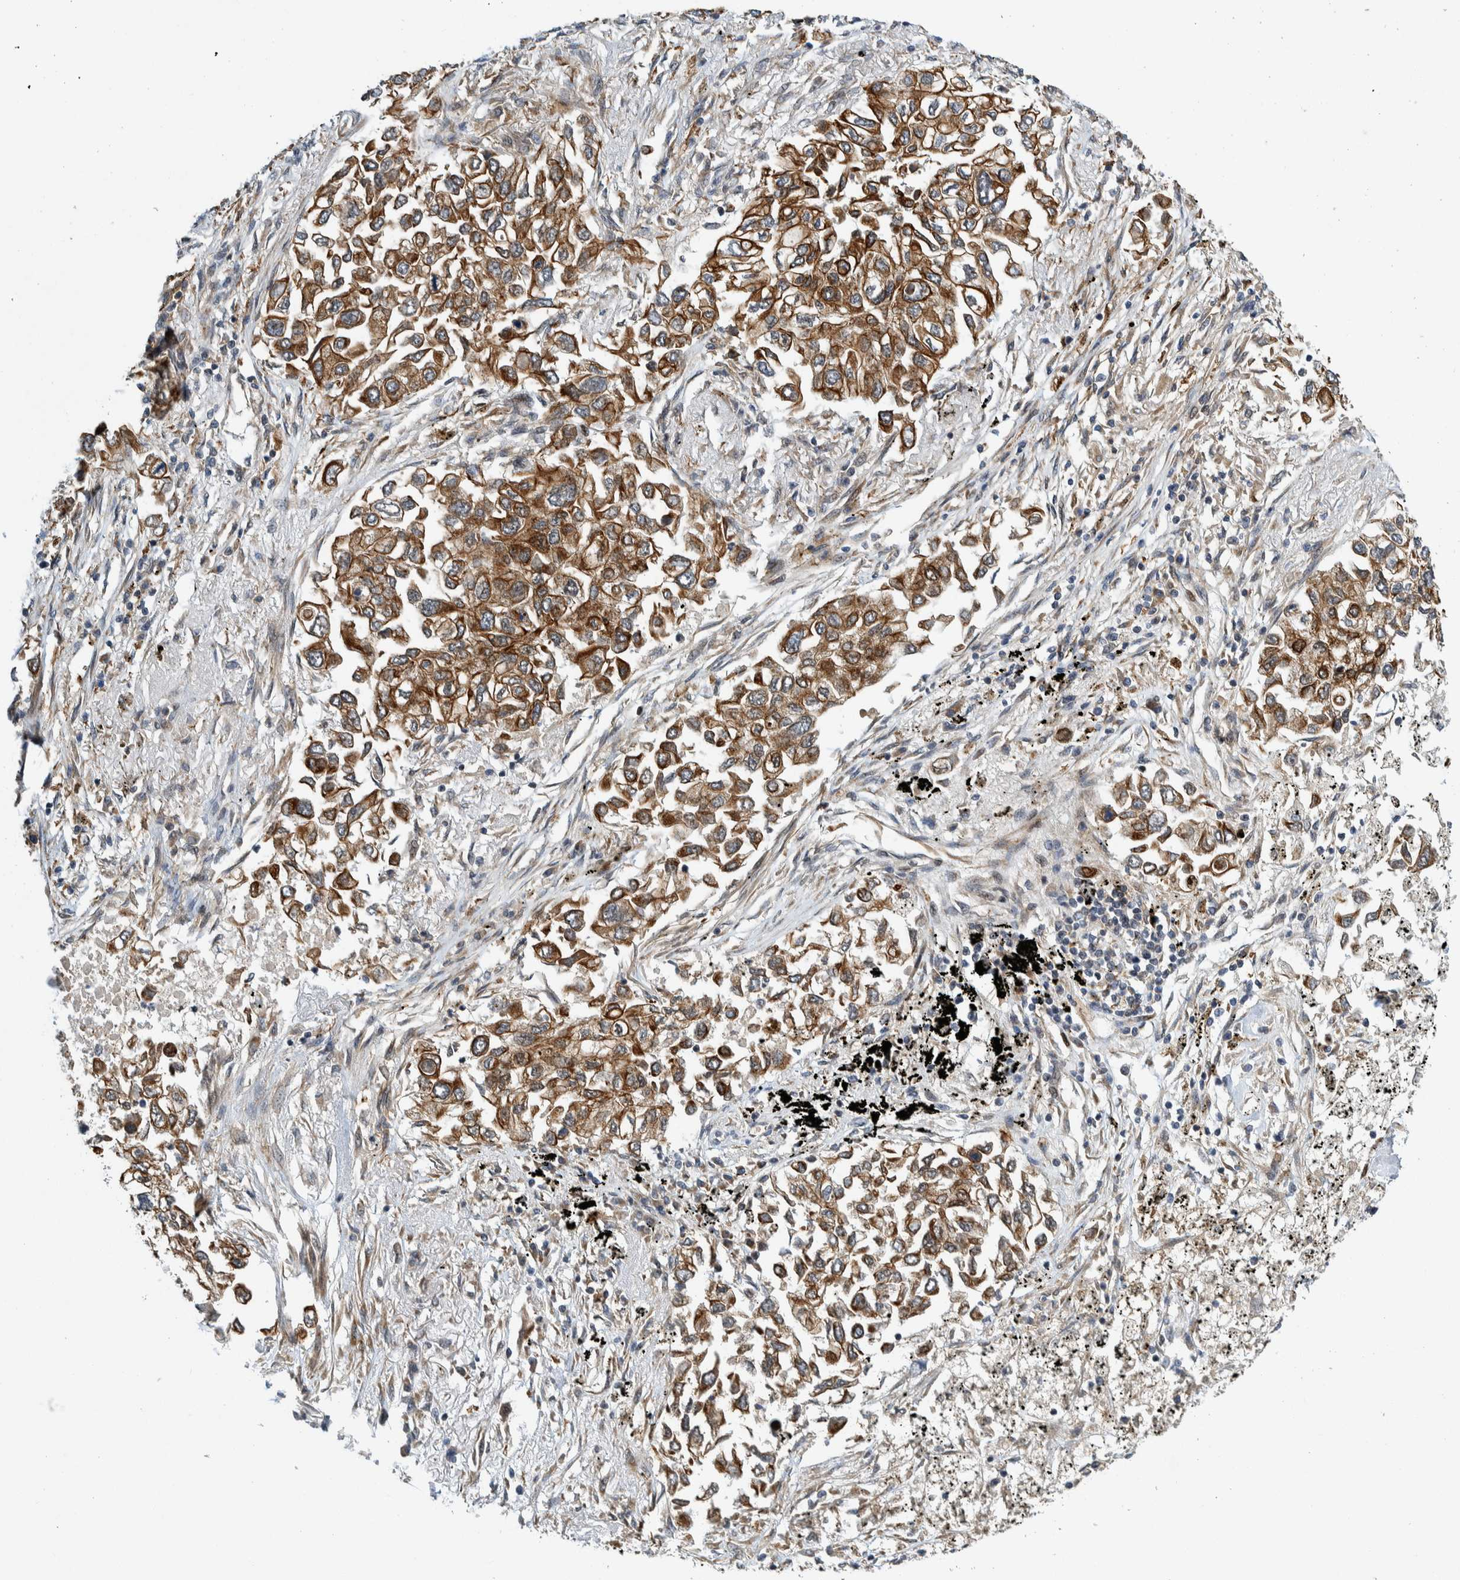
{"staining": {"intensity": "moderate", "quantity": ">75%", "location": "cytoplasmic/membranous"}, "tissue": "lung cancer", "cell_type": "Tumor cells", "image_type": "cancer", "snomed": [{"axis": "morphology", "description": "Inflammation, NOS"}, {"axis": "morphology", "description": "Adenocarcinoma, NOS"}, {"axis": "topography", "description": "Lung"}], "caption": "About >75% of tumor cells in lung adenocarcinoma show moderate cytoplasmic/membranous protein positivity as visualized by brown immunohistochemical staining.", "gene": "CCDC57", "patient": {"sex": "male", "age": 63}}